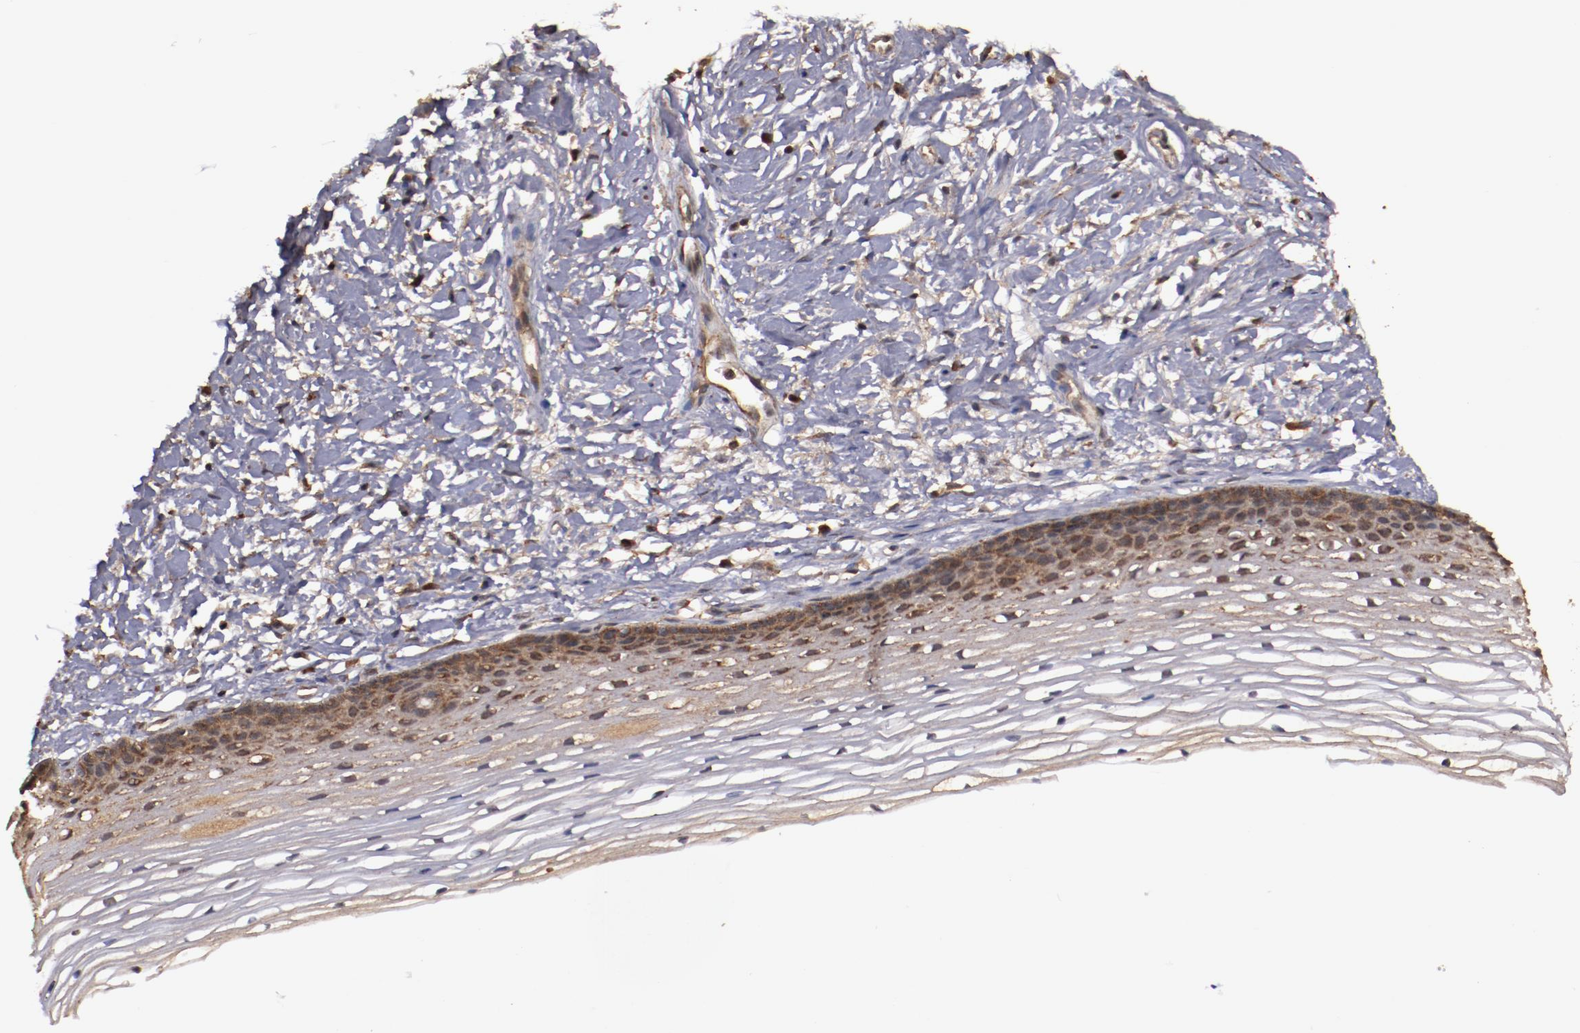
{"staining": {"intensity": "strong", "quantity": ">75%", "location": "cytoplasmic/membranous"}, "tissue": "cervix", "cell_type": "Glandular cells", "image_type": "normal", "snomed": [{"axis": "morphology", "description": "Normal tissue, NOS"}, {"axis": "topography", "description": "Cervix"}], "caption": "Immunohistochemistry (IHC) of benign cervix shows high levels of strong cytoplasmic/membranous staining in approximately >75% of glandular cells.", "gene": "TXNDC16", "patient": {"sex": "female", "age": 77}}